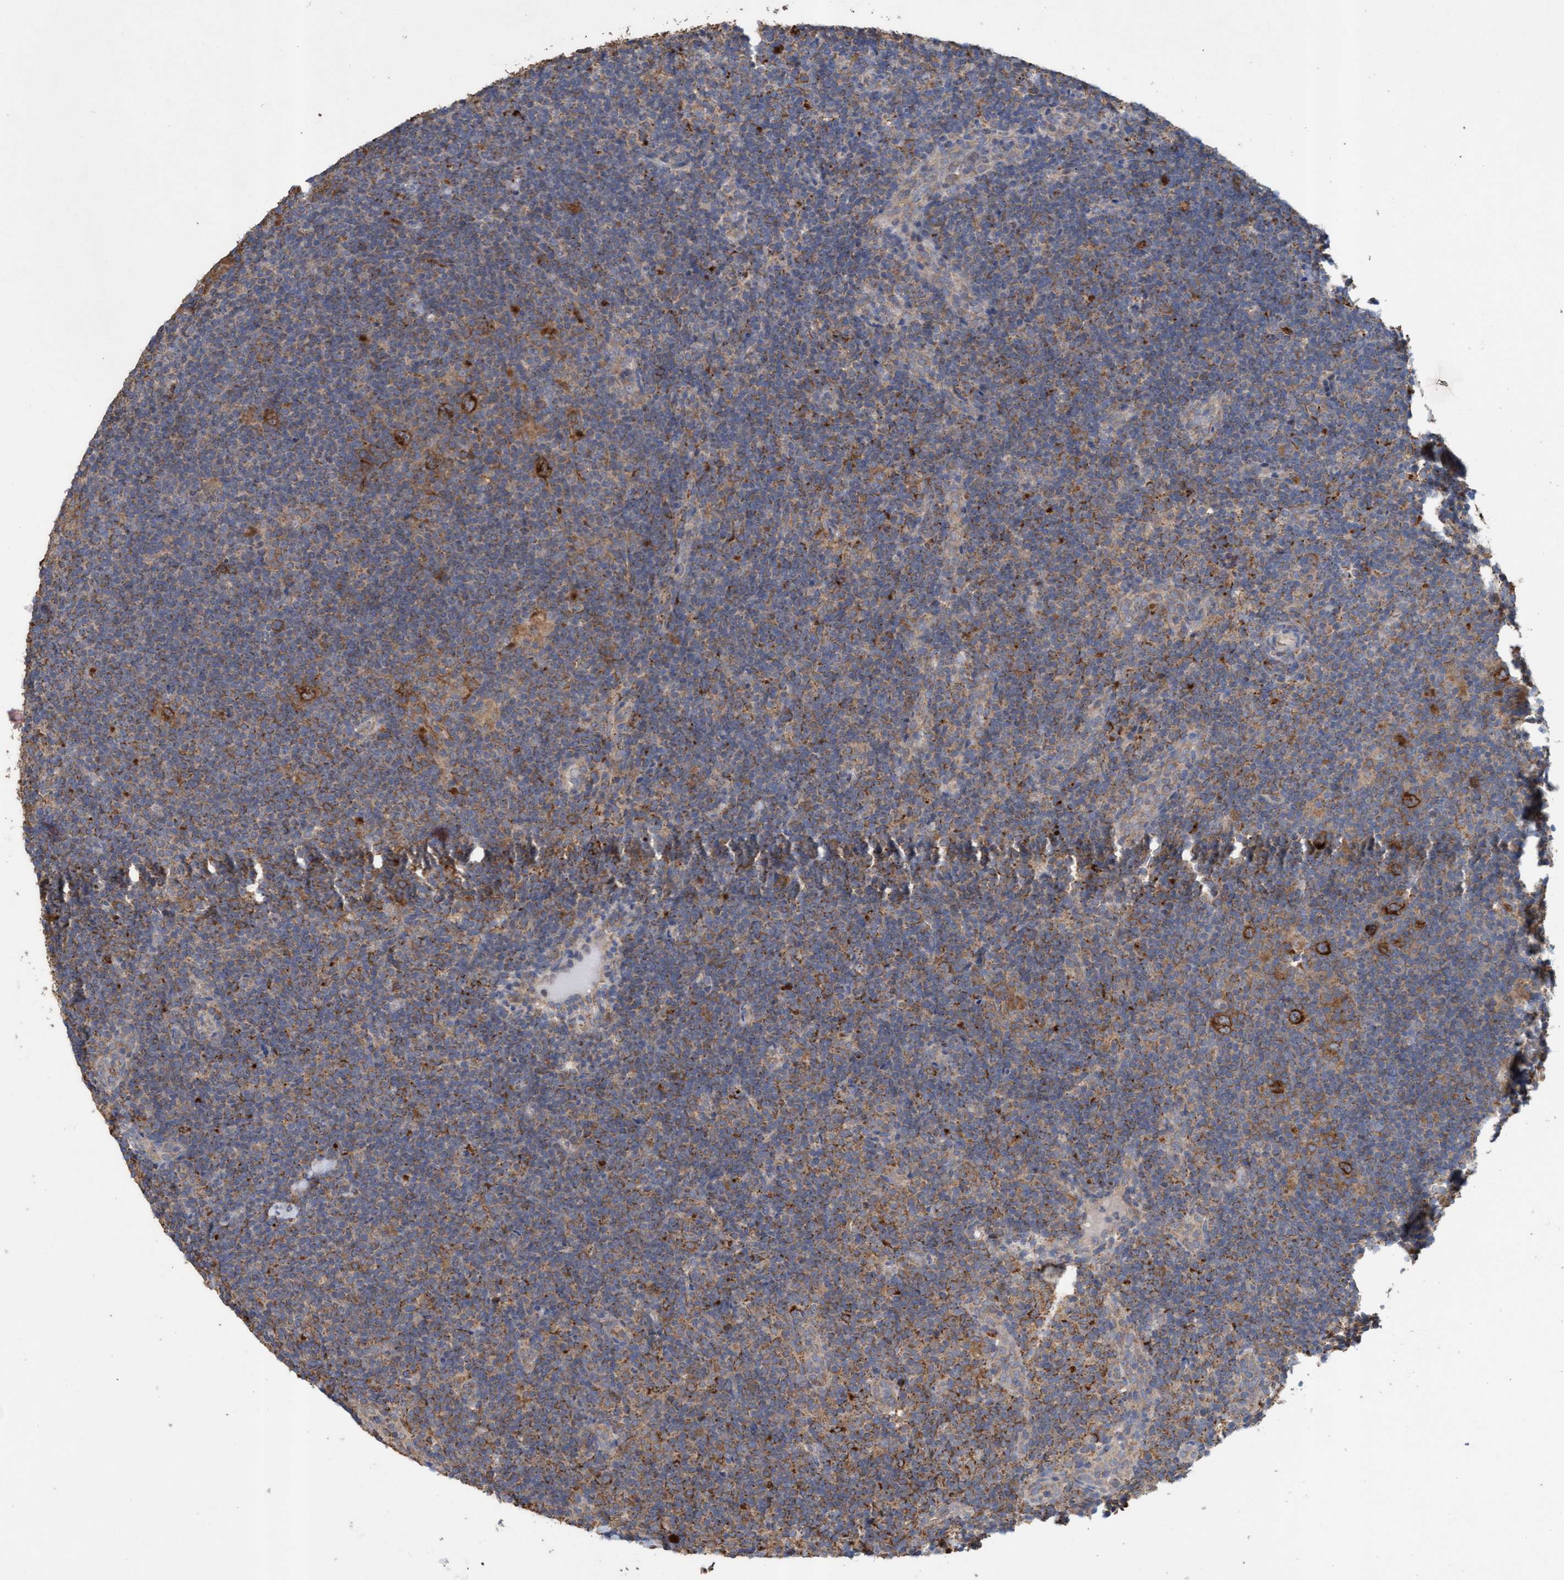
{"staining": {"intensity": "strong", "quantity": ">75%", "location": "cytoplasmic/membranous"}, "tissue": "lymphoma", "cell_type": "Tumor cells", "image_type": "cancer", "snomed": [{"axis": "morphology", "description": "Hodgkin's disease, NOS"}, {"axis": "topography", "description": "Lymph node"}], "caption": "A brown stain shows strong cytoplasmic/membranous expression of a protein in human lymphoma tumor cells.", "gene": "ATPAF2", "patient": {"sex": "female", "age": 57}}